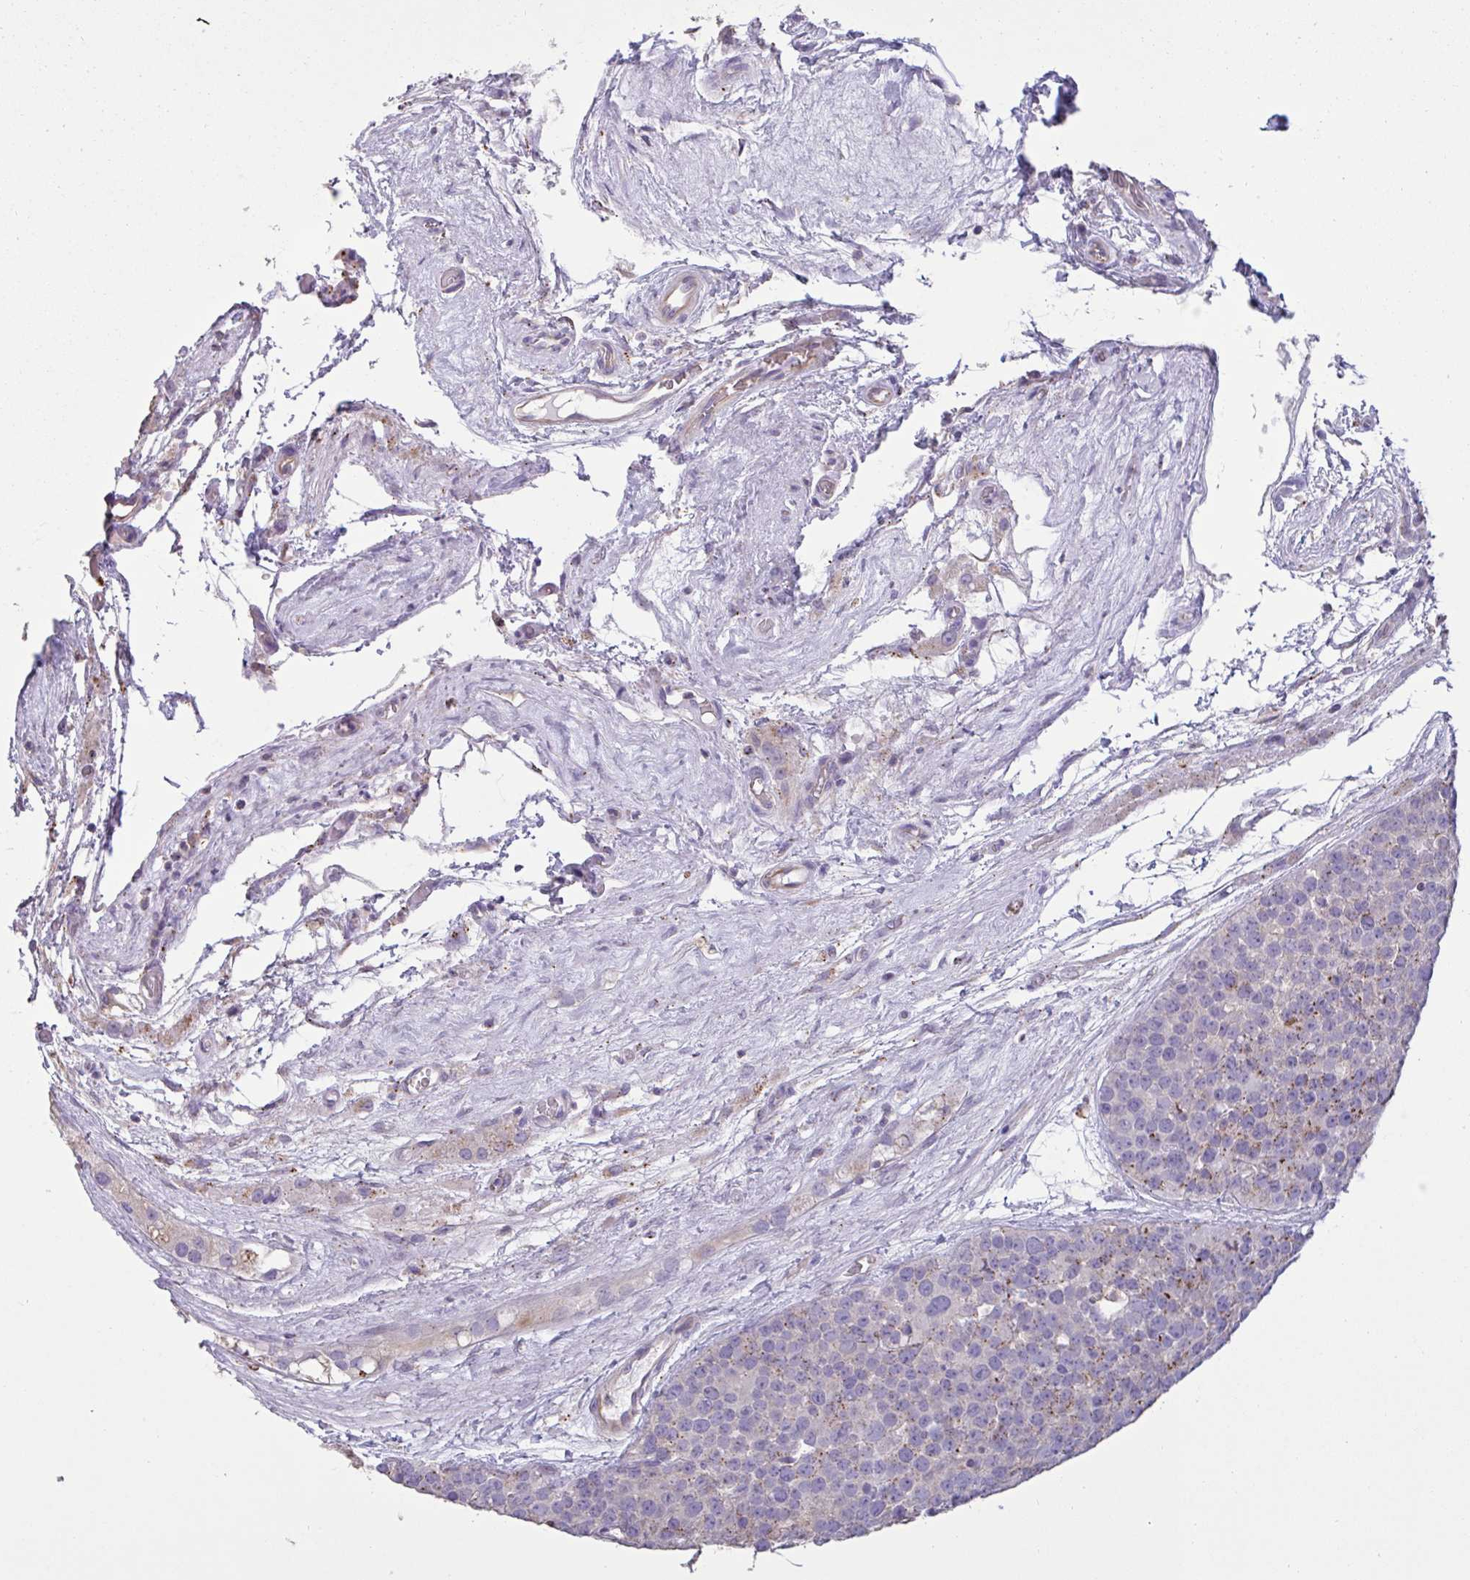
{"staining": {"intensity": "weak", "quantity": "25%-75%", "location": "cytoplasmic/membranous"}, "tissue": "testis cancer", "cell_type": "Tumor cells", "image_type": "cancer", "snomed": [{"axis": "morphology", "description": "Seminoma, NOS"}, {"axis": "topography", "description": "Testis"}], "caption": "Human testis cancer (seminoma) stained for a protein (brown) displays weak cytoplasmic/membranous positive expression in approximately 25%-75% of tumor cells.", "gene": "CHMP5", "patient": {"sex": "male", "age": 71}}